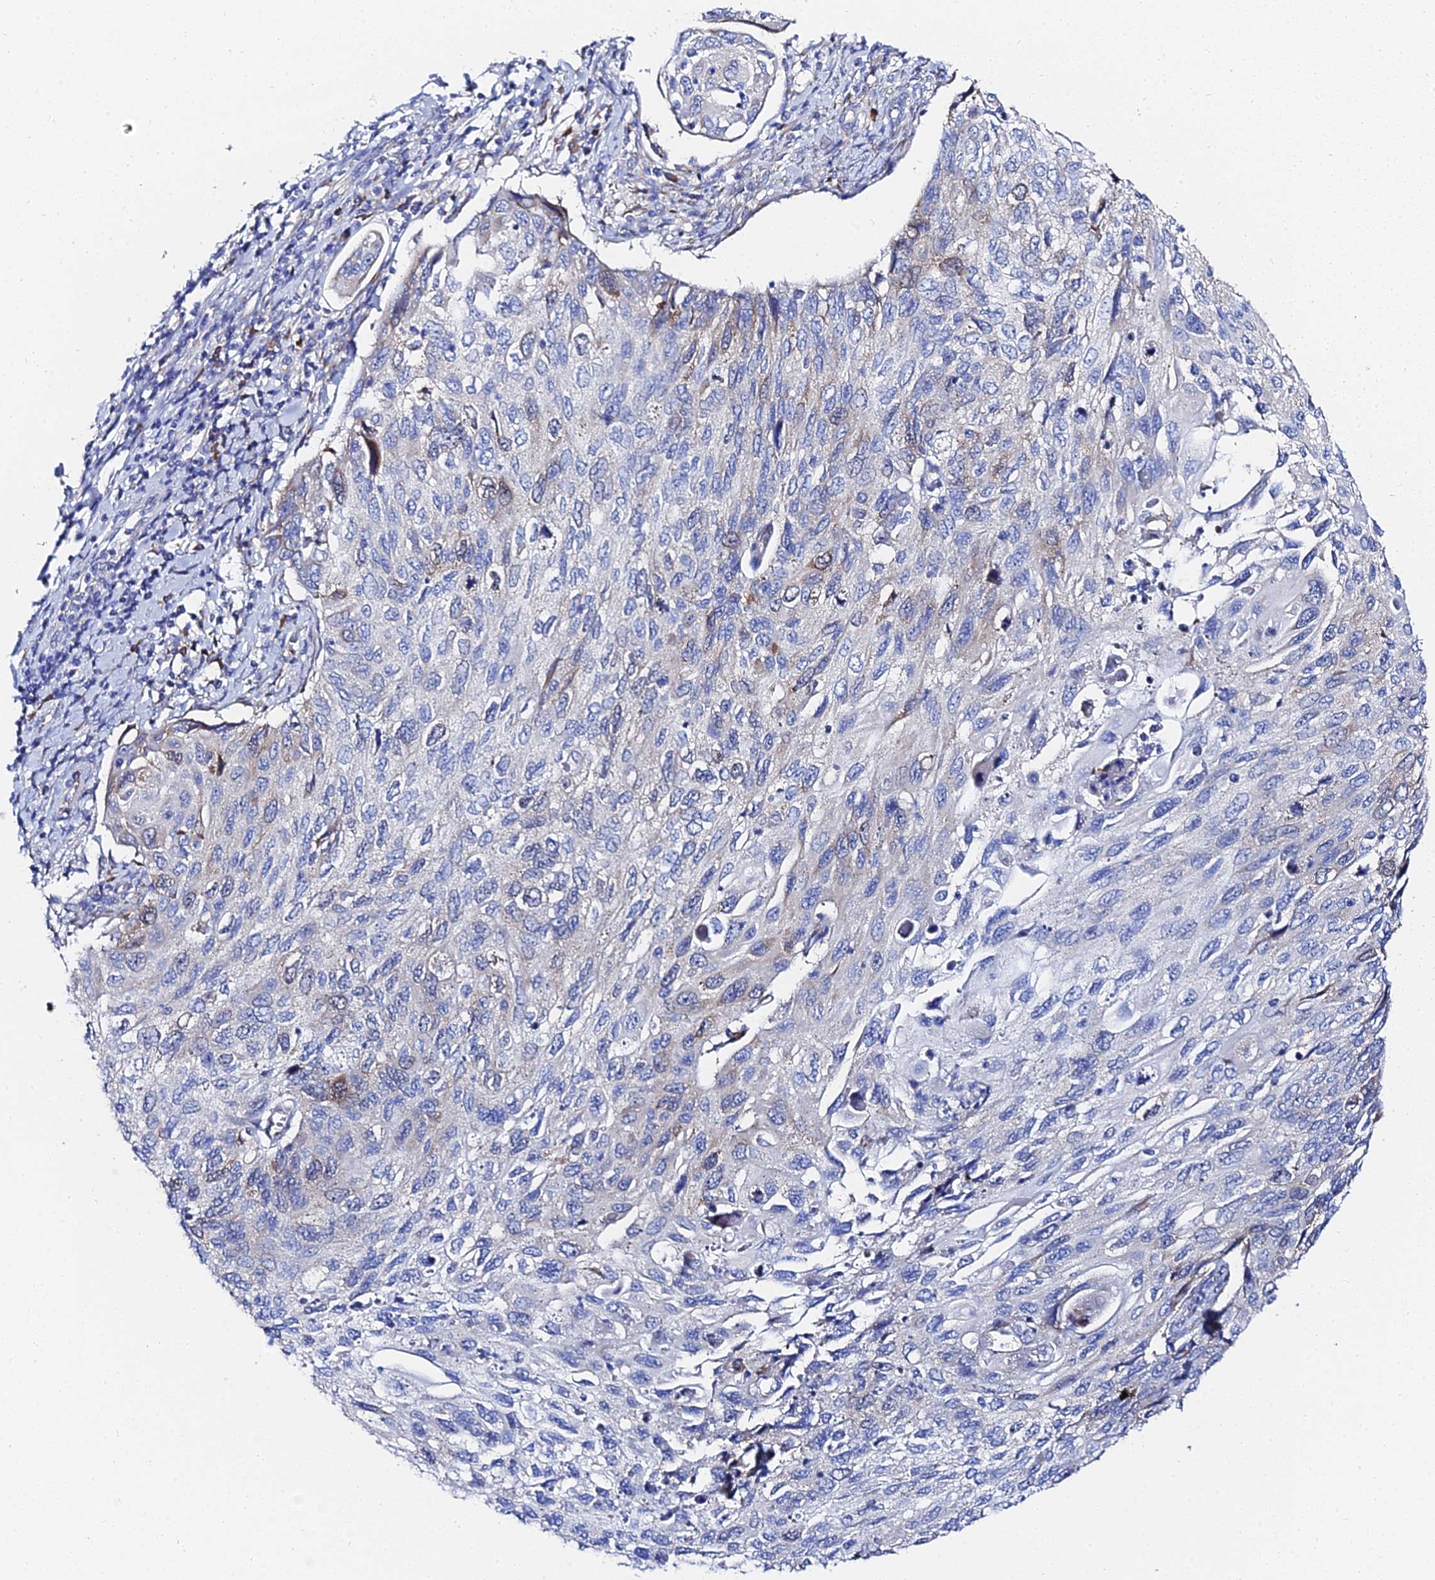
{"staining": {"intensity": "negative", "quantity": "none", "location": "none"}, "tissue": "cervical cancer", "cell_type": "Tumor cells", "image_type": "cancer", "snomed": [{"axis": "morphology", "description": "Squamous cell carcinoma, NOS"}, {"axis": "topography", "description": "Cervix"}], "caption": "DAB (3,3'-diaminobenzidine) immunohistochemical staining of human cervical squamous cell carcinoma reveals no significant staining in tumor cells.", "gene": "PTTG1", "patient": {"sex": "female", "age": 70}}